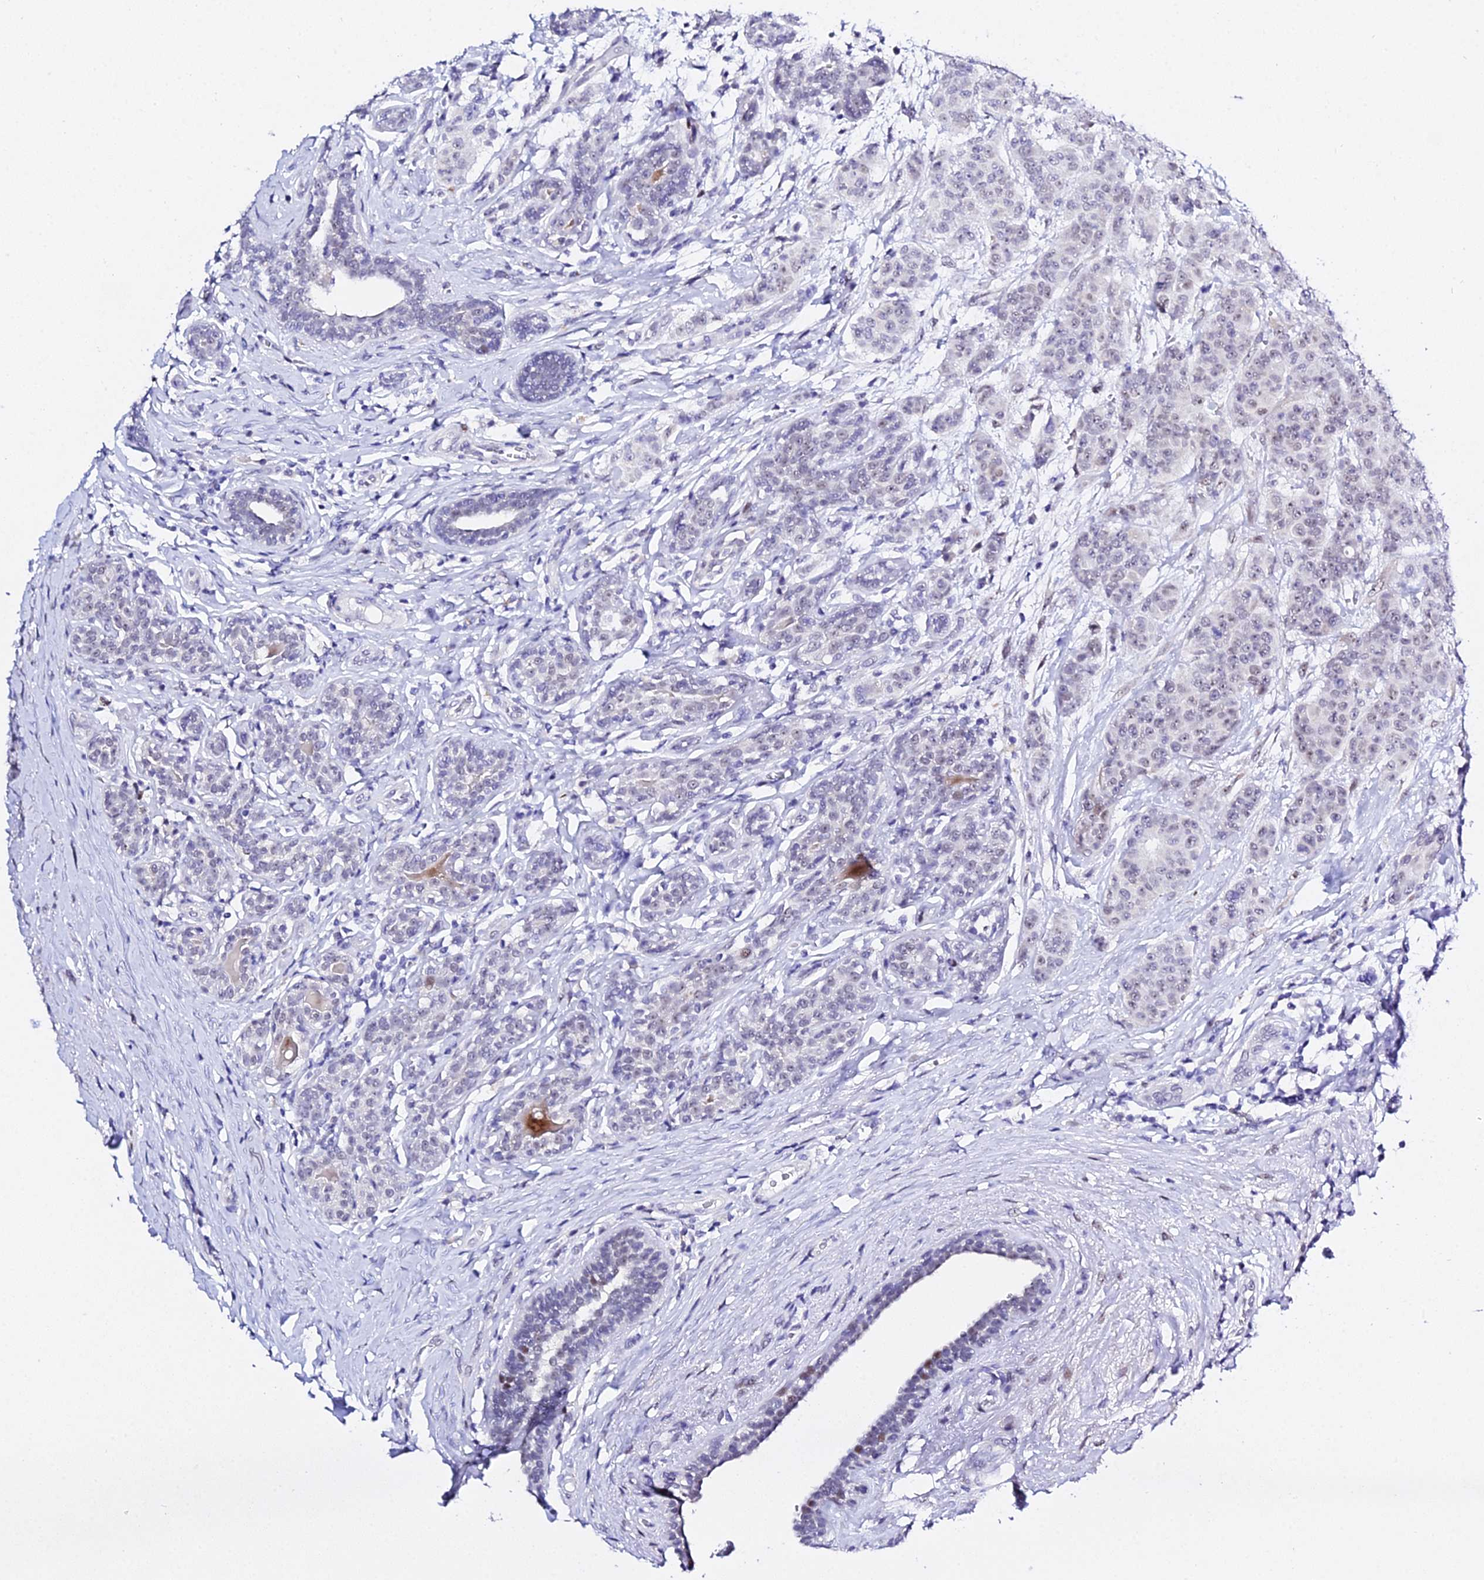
{"staining": {"intensity": "negative", "quantity": "none", "location": "none"}, "tissue": "breast cancer", "cell_type": "Tumor cells", "image_type": "cancer", "snomed": [{"axis": "morphology", "description": "Duct carcinoma"}, {"axis": "topography", "description": "Breast"}], "caption": "Invasive ductal carcinoma (breast) stained for a protein using immunohistochemistry (IHC) exhibits no expression tumor cells.", "gene": "POFUT2", "patient": {"sex": "female", "age": 40}}